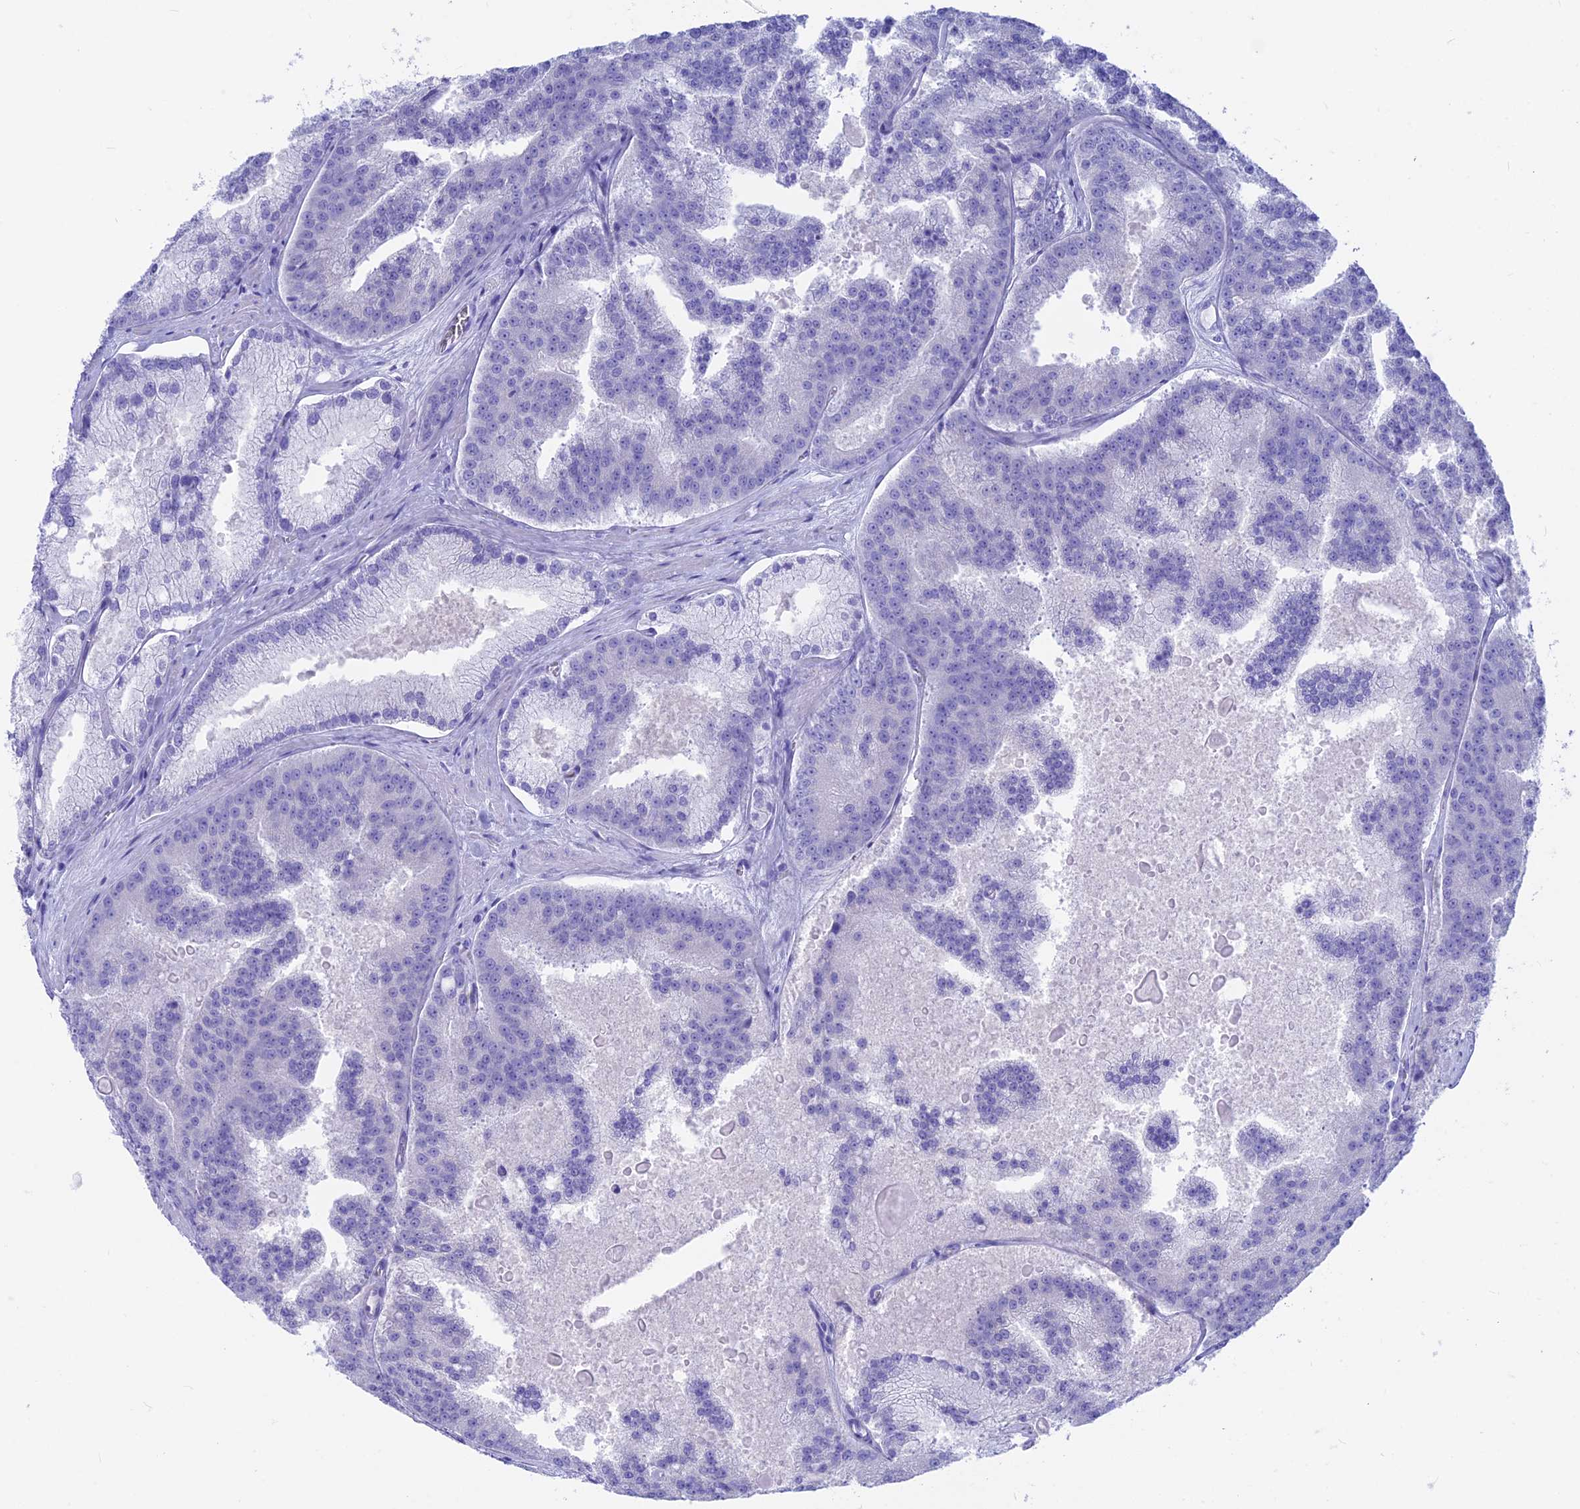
{"staining": {"intensity": "negative", "quantity": "none", "location": "none"}, "tissue": "prostate cancer", "cell_type": "Tumor cells", "image_type": "cancer", "snomed": [{"axis": "morphology", "description": "Adenocarcinoma, High grade"}, {"axis": "topography", "description": "Prostate"}], "caption": "High magnification brightfield microscopy of adenocarcinoma (high-grade) (prostate) stained with DAB (3,3'-diaminobenzidine) (brown) and counterstained with hematoxylin (blue): tumor cells show no significant staining. Nuclei are stained in blue.", "gene": "GNGT2", "patient": {"sex": "male", "age": 61}}